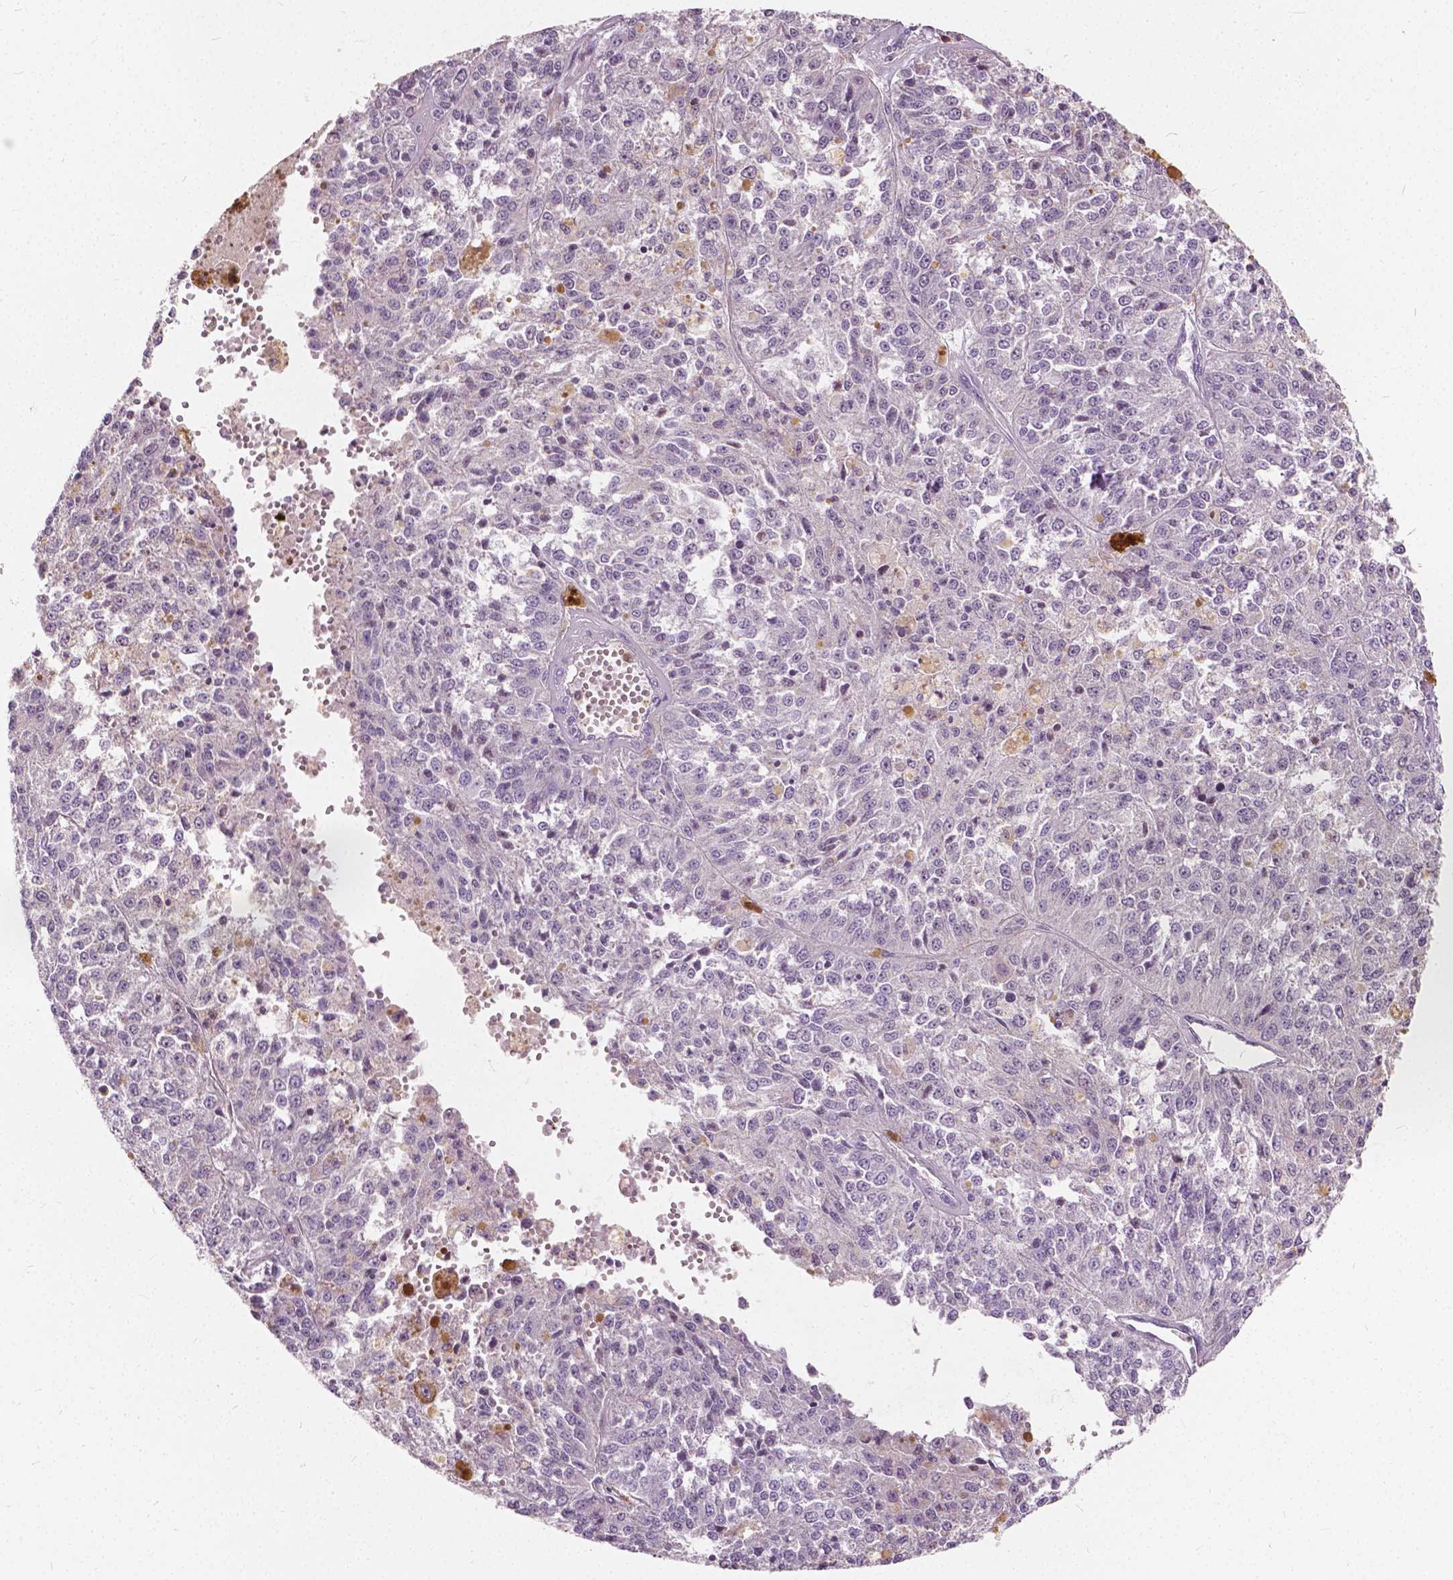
{"staining": {"intensity": "negative", "quantity": "none", "location": "none"}, "tissue": "melanoma", "cell_type": "Tumor cells", "image_type": "cancer", "snomed": [{"axis": "morphology", "description": "Malignant melanoma, Metastatic site"}, {"axis": "topography", "description": "Lymph node"}], "caption": "Melanoma was stained to show a protein in brown. There is no significant staining in tumor cells. (DAB immunohistochemistry visualized using brightfield microscopy, high magnification).", "gene": "DLX6", "patient": {"sex": "female", "age": 64}}